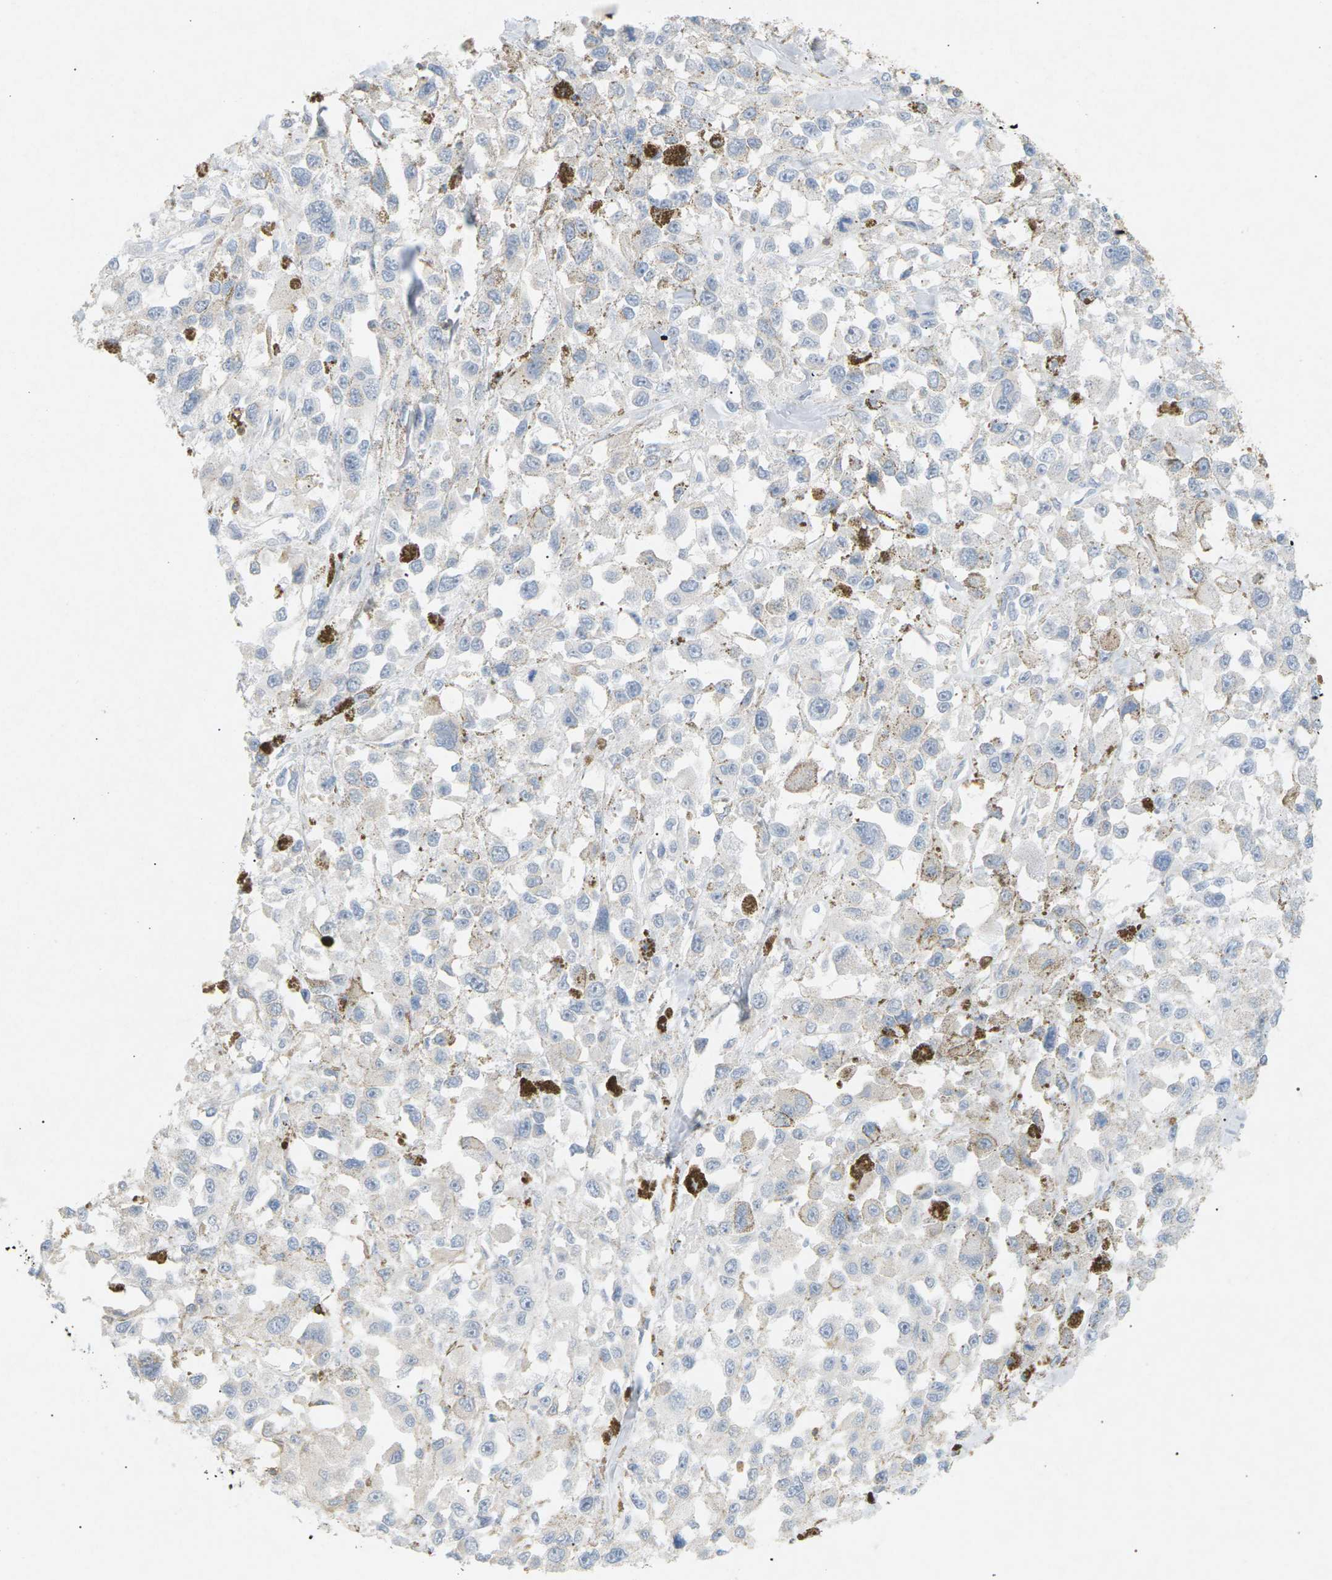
{"staining": {"intensity": "negative", "quantity": "none", "location": "none"}, "tissue": "melanoma", "cell_type": "Tumor cells", "image_type": "cancer", "snomed": [{"axis": "morphology", "description": "Malignant melanoma, Metastatic site"}, {"axis": "topography", "description": "Lymph node"}], "caption": "IHC micrograph of neoplastic tissue: human malignant melanoma (metastatic site) stained with DAB (3,3'-diaminobenzidine) reveals no significant protein staining in tumor cells. (Stains: DAB (3,3'-diaminobenzidine) immunohistochemistry with hematoxylin counter stain, Microscopy: brightfield microscopy at high magnification).", "gene": "LIME1", "patient": {"sex": "male", "age": 59}}